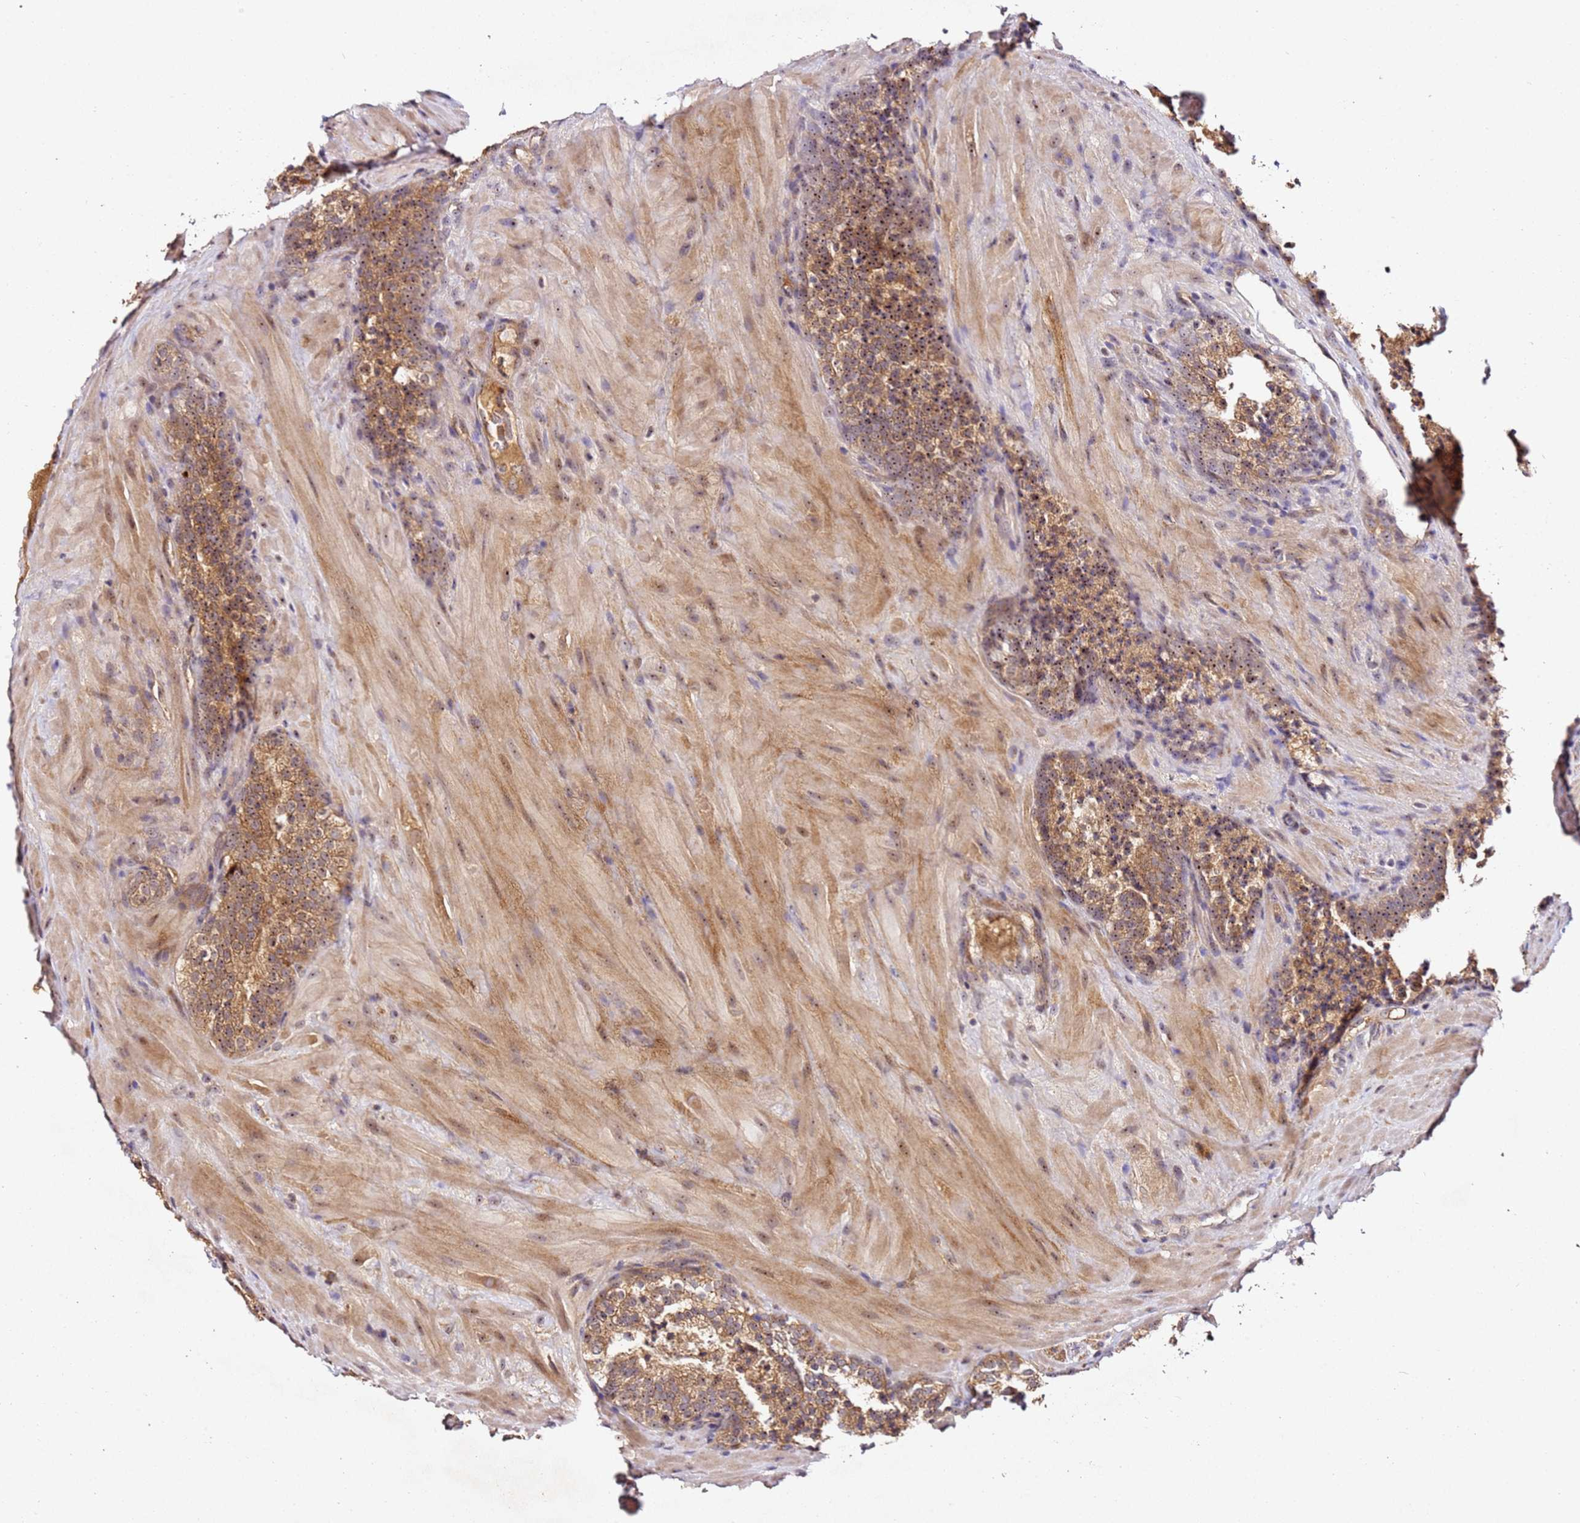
{"staining": {"intensity": "moderate", "quantity": ">75%", "location": "cytoplasmic/membranous,nuclear"}, "tissue": "prostate cancer", "cell_type": "Tumor cells", "image_type": "cancer", "snomed": [{"axis": "morphology", "description": "Adenocarcinoma, High grade"}, {"axis": "topography", "description": "Prostate"}], "caption": "Human prostate cancer (high-grade adenocarcinoma) stained for a protein (brown) exhibits moderate cytoplasmic/membranous and nuclear positive staining in about >75% of tumor cells.", "gene": "DDX27", "patient": {"sex": "male", "age": 56}}